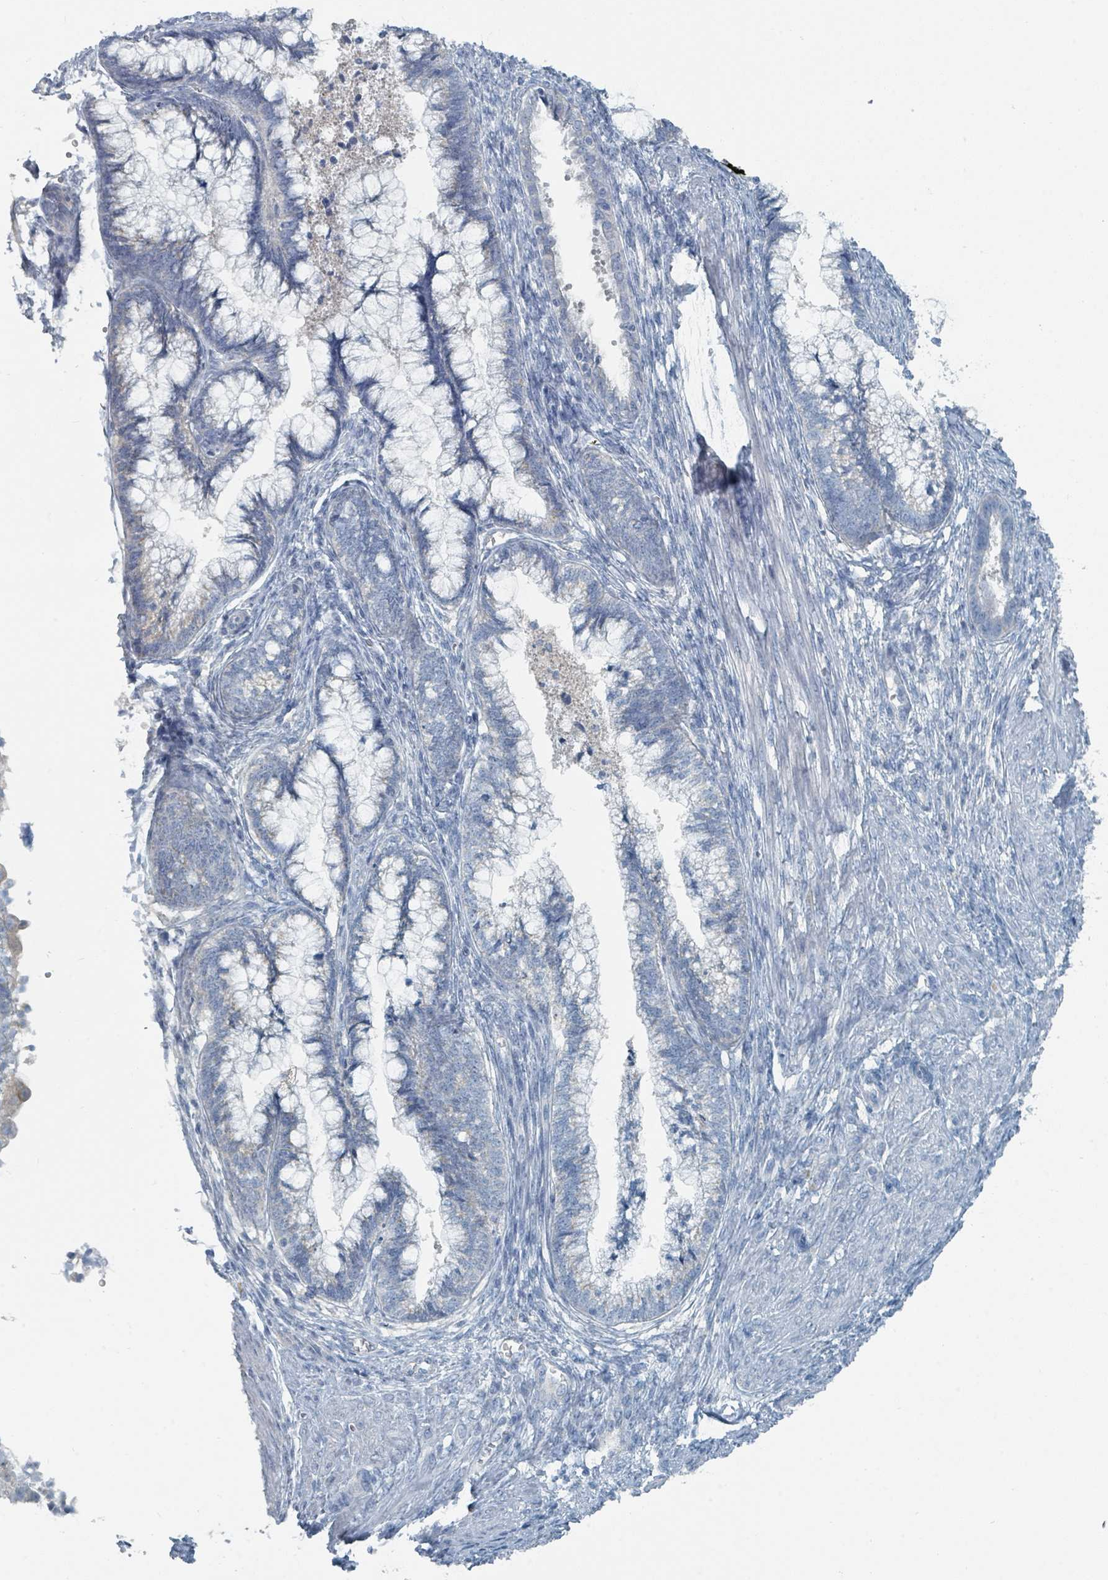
{"staining": {"intensity": "negative", "quantity": "none", "location": "none"}, "tissue": "cervical cancer", "cell_type": "Tumor cells", "image_type": "cancer", "snomed": [{"axis": "morphology", "description": "Adenocarcinoma, NOS"}, {"axis": "topography", "description": "Cervix"}], "caption": "Immunohistochemical staining of adenocarcinoma (cervical) reveals no significant expression in tumor cells.", "gene": "RASA4", "patient": {"sex": "female", "age": 44}}